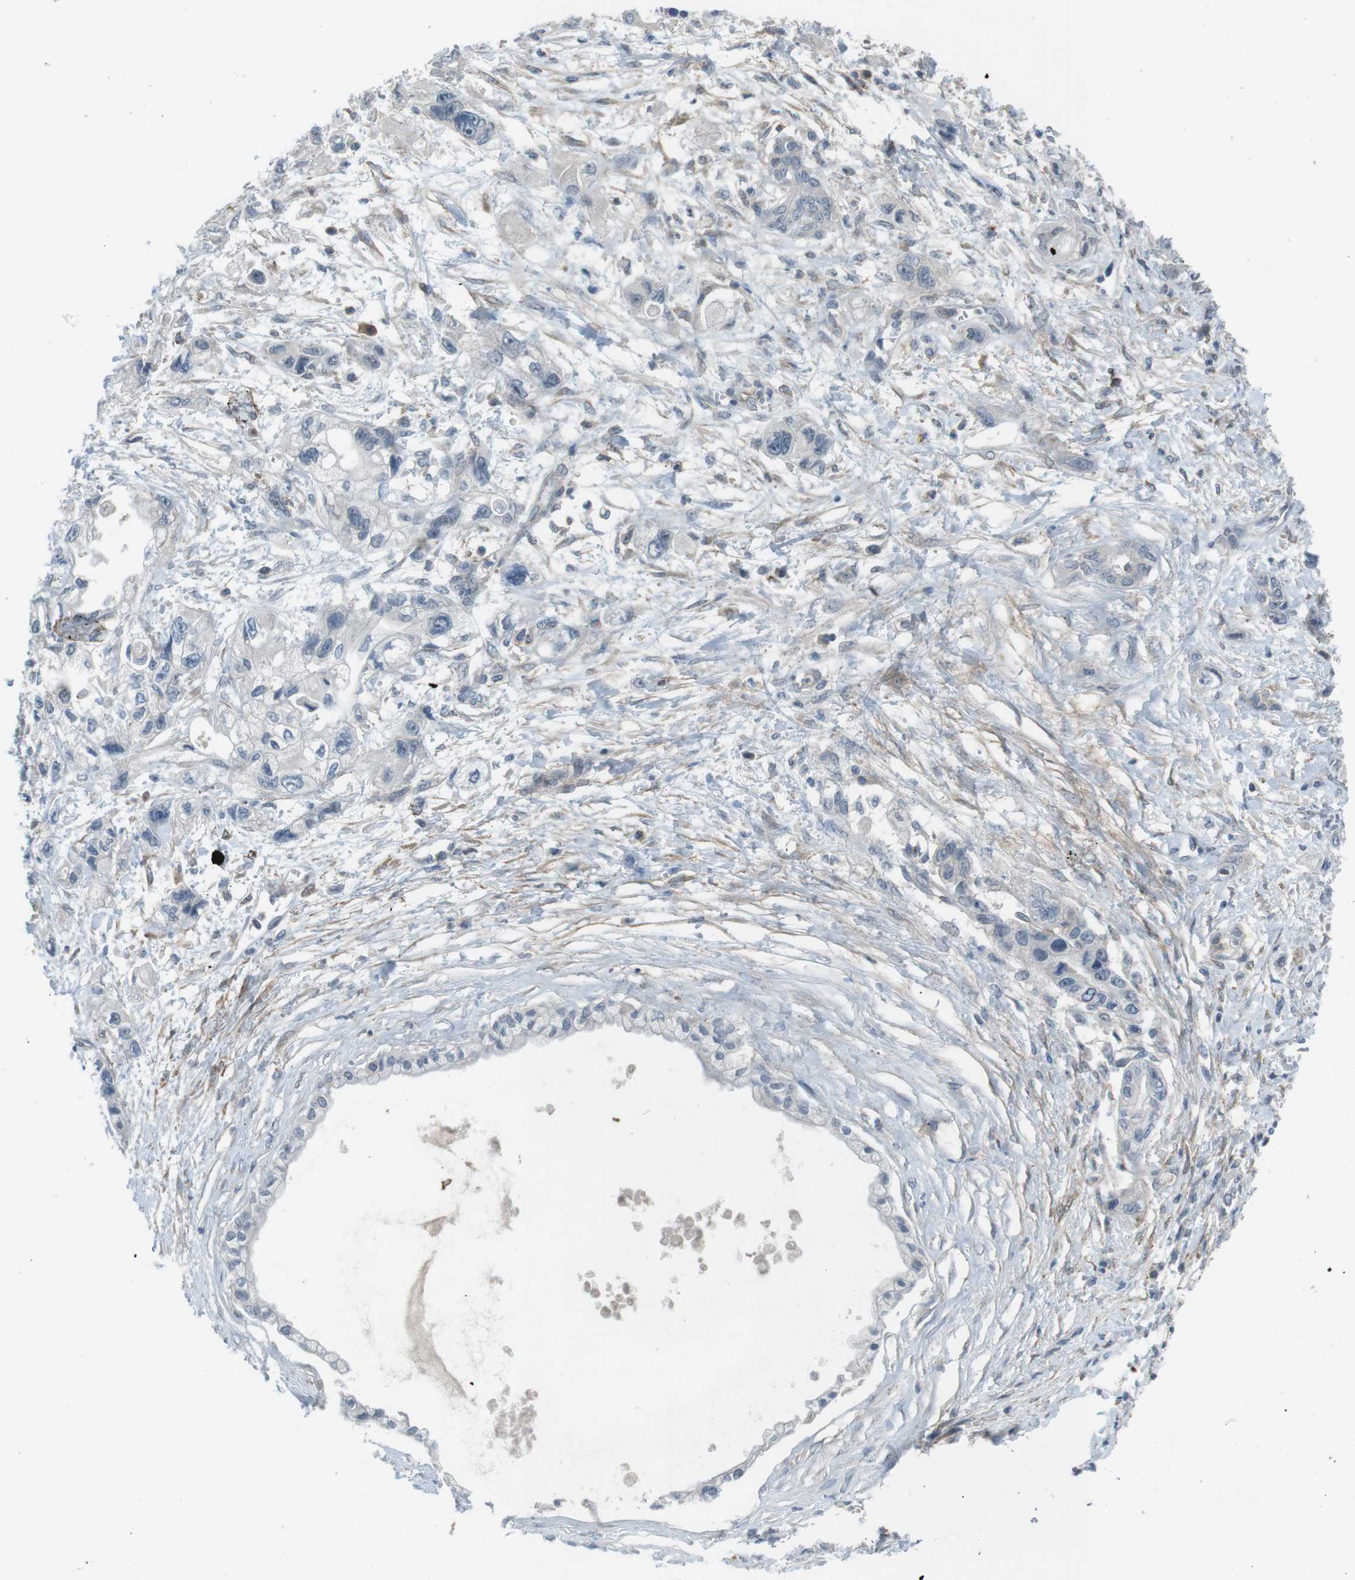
{"staining": {"intensity": "negative", "quantity": "none", "location": "none"}, "tissue": "pancreatic cancer", "cell_type": "Tumor cells", "image_type": "cancer", "snomed": [{"axis": "morphology", "description": "Adenocarcinoma, NOS"}, {"axis": "topography", "description": "Pancreas"}], "caption": "Tumor cells are negative for brown protein staining in pancreatic cancer.", "gene": "ANK2", "patient": {"sex": "male", "age": 56}}